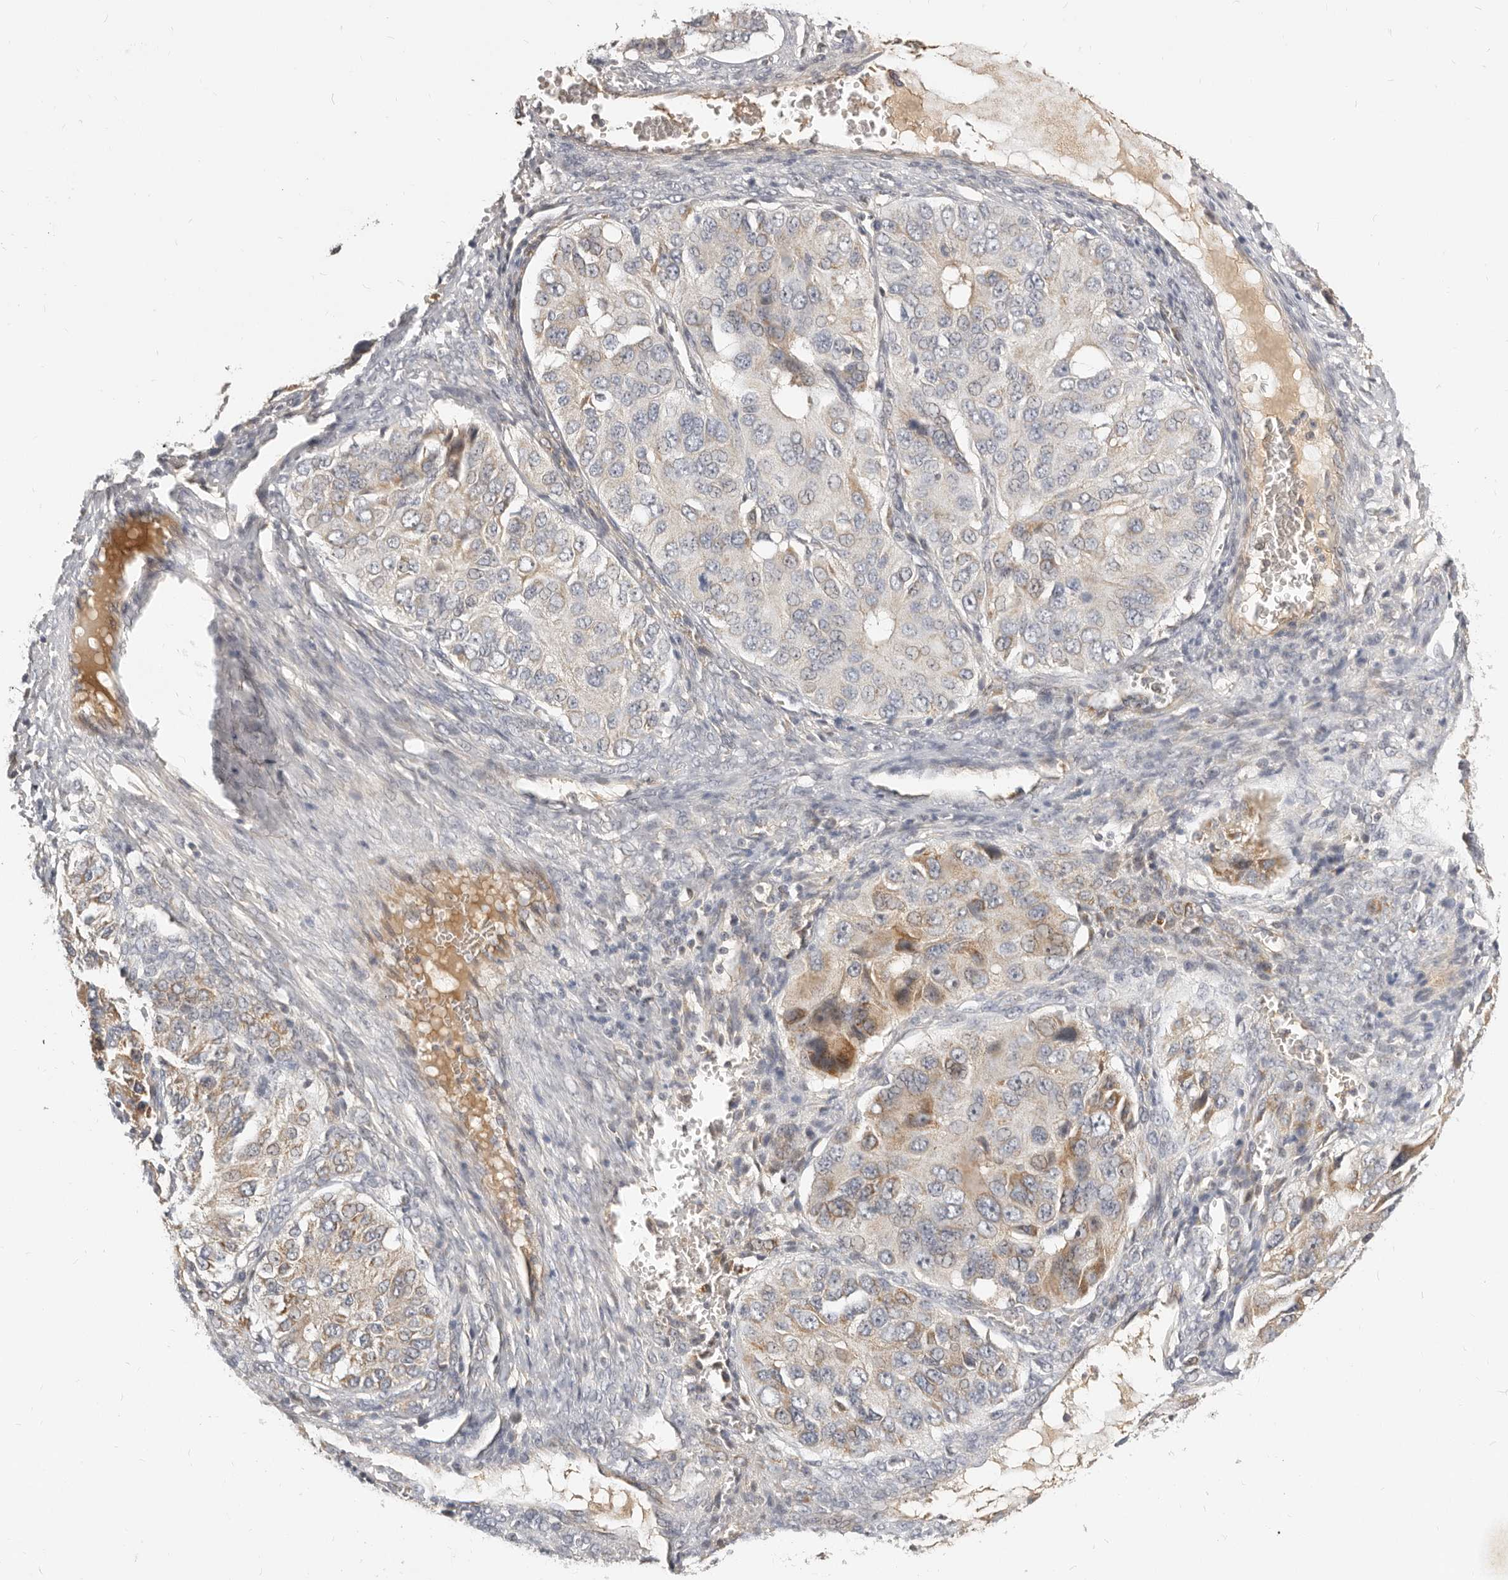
{"staining": {"intensity": "weak", "quantity": "25%-75%", "location": "cytoplasmic/membranous"}, "tissue": "ovarian cancer", "cell_type": "Tumor cells", "image_type": "cancer", "snomed": [{"axis": "morphology", "description": "Carcinoma, endometroid"}, {"axis": "topography", "description": "Ovary"}], "caption": "About 25%-75% of tumor cells in ovarian cancer (endometroid carcinoma) show weak cytoplasmic/membranous protein positivity as visualized by brown immunohistochemical staining.", "gene": "MICALL2", "patient": {"sex": "female", "age": 51}}